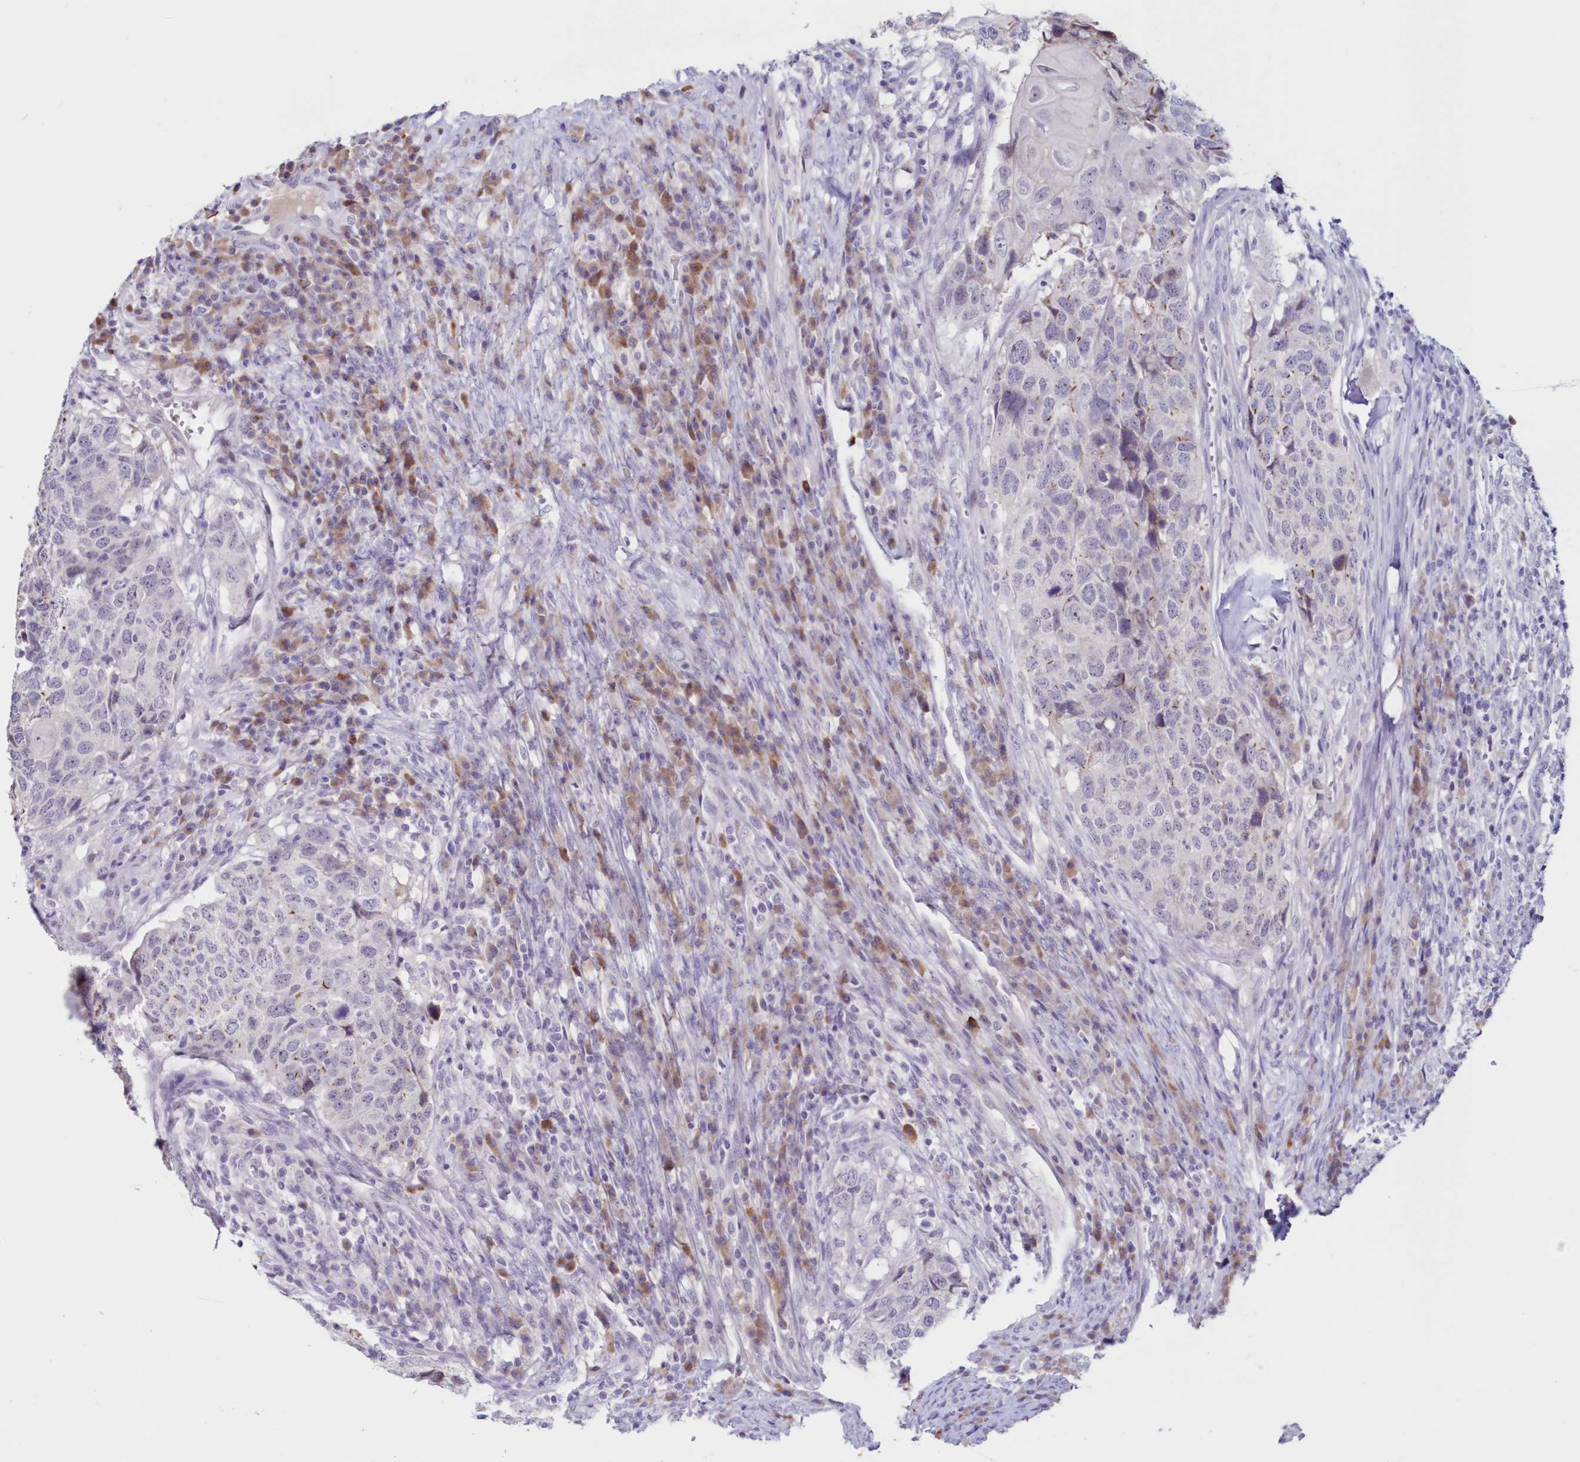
{"staining": {"intensity": "negative", "quantity": "none", "location": "none"}, "tissue": "head and neck cancer", "cell_type": "Tumor cells", "image_type": "cancer", "snomed": [{"axis": "morphology", "description": "Squamous cell carcinoma, NOS"}, {"axis": "topography", "description": "Head-Neck"}], "caption": "Immunohistochemistry (IHC) of head and neck squamous cell carcinoma demonstrates no positivity in tumor cells.", "gene": "SNED1", "patient": {"sex": "male", "age": 66}}